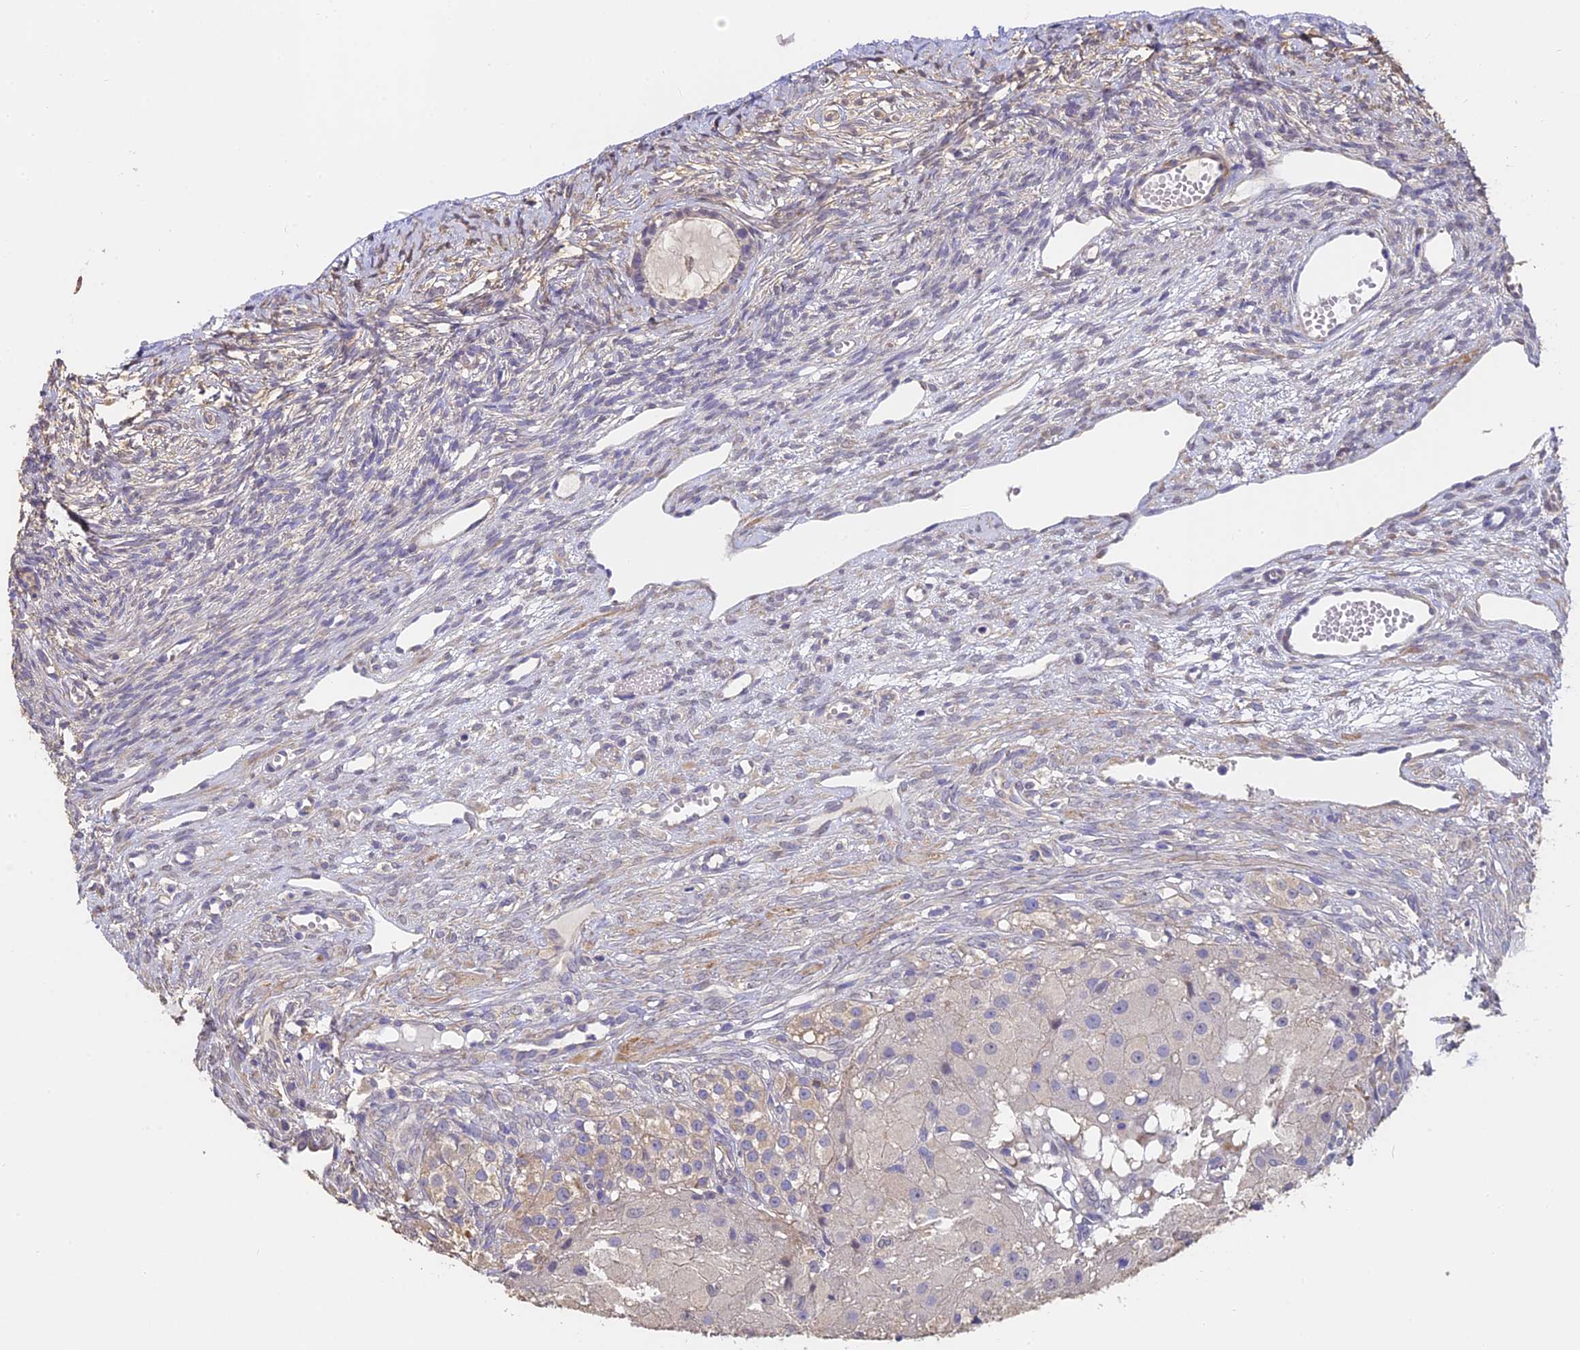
{"staining": {"intensity": "negative", "quantity": "none", "location": "none"}, "tissue": "ovary", "cell_type": "Follicle cells", "image_type": "normal", "snomed": [{"axis": "morphology", "description": "Normal tissue, NOS"}, {"axis": "topography", "description": "Ovary"}], "caption": "Protein analysis of unremarkable ovary displays no significant positivity in follicle cells. (Brightfield microscopy of DAB (3,3'-diaminobenzidine) immunohistochemistry (IHC) at high magnification).", "gene": "SLC11A1", "patient": {"sex": "female", "age": 51}}